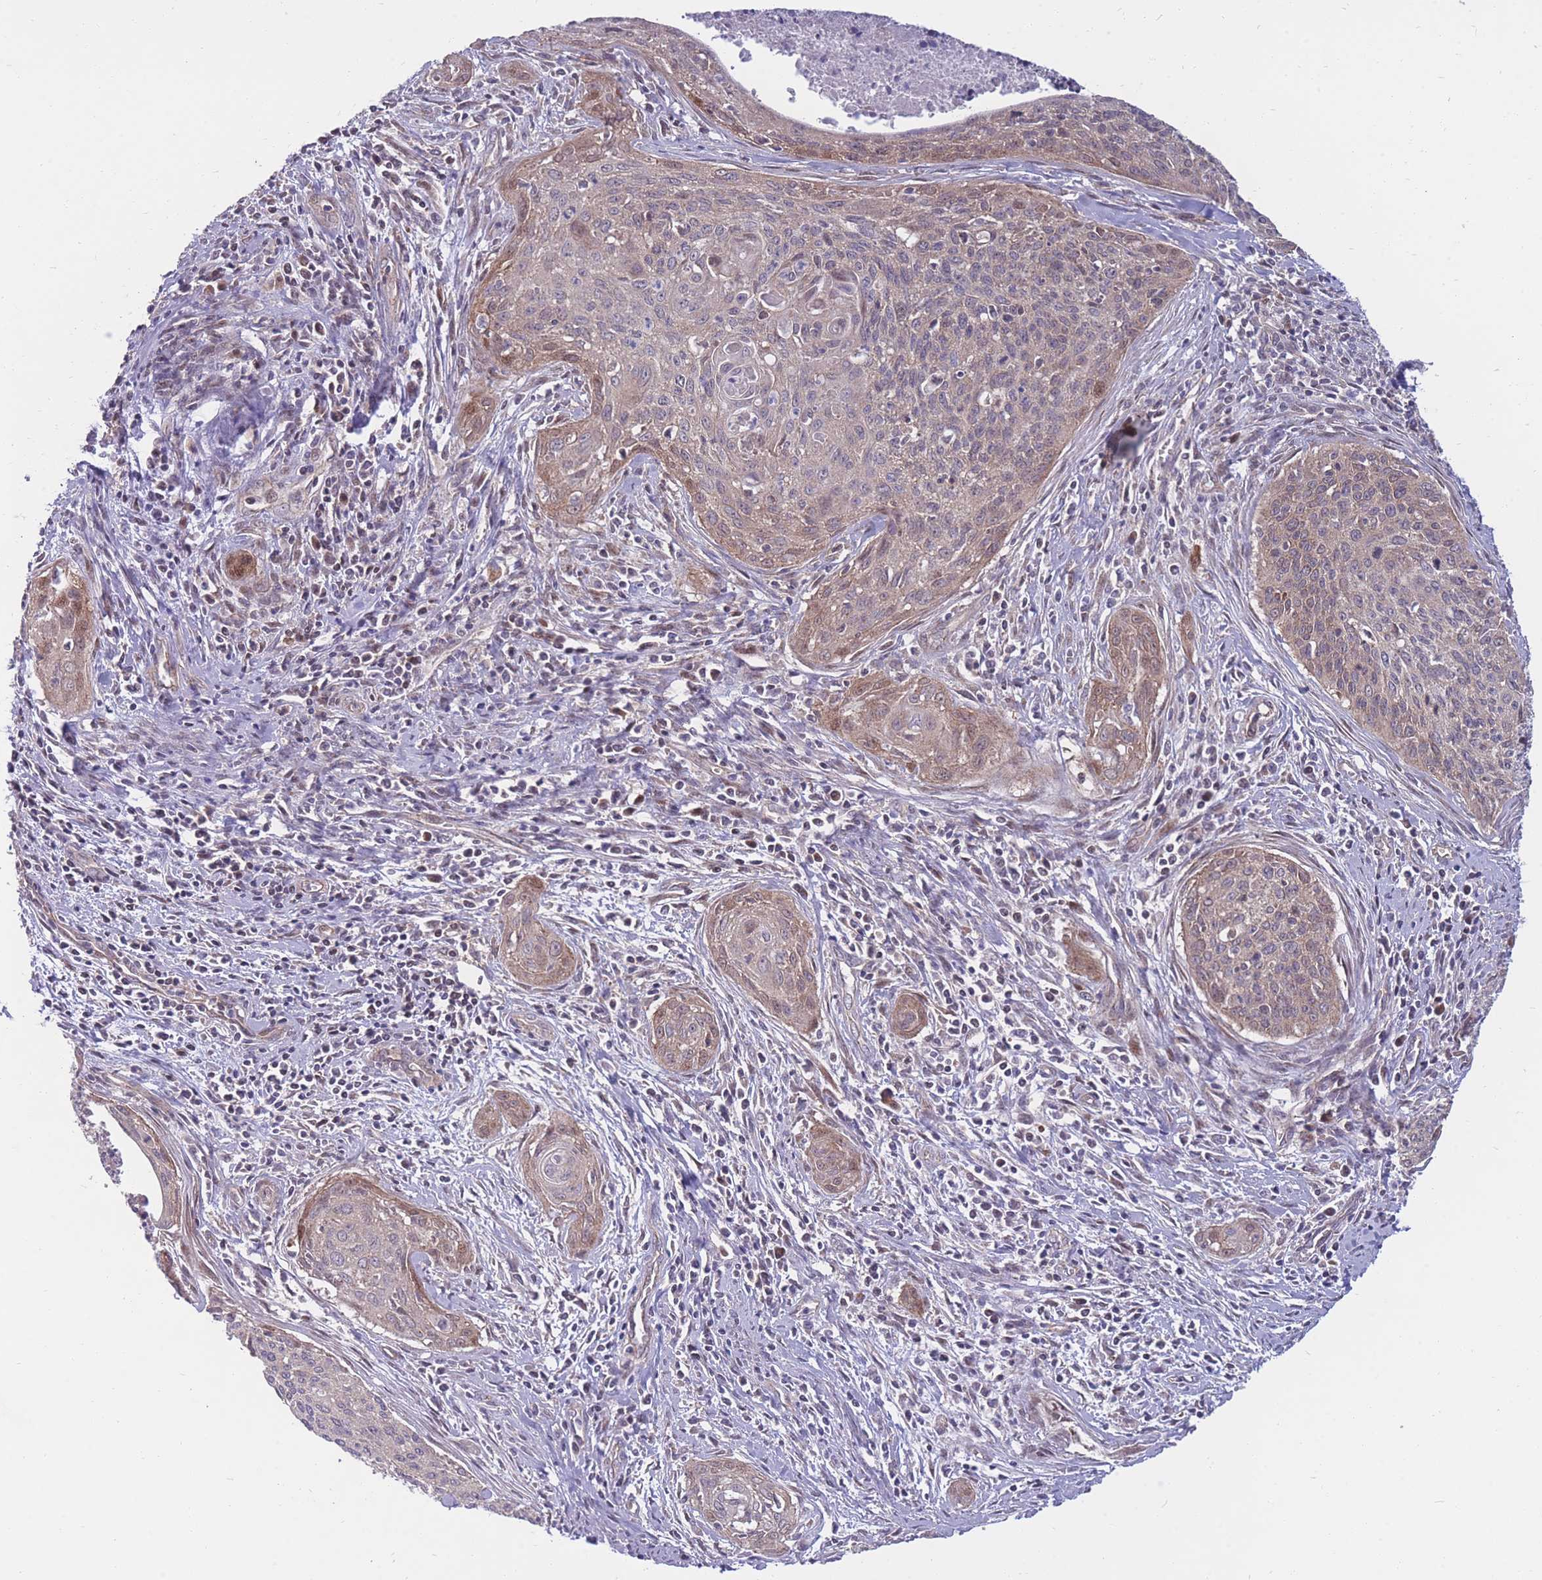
{"staining": {"intensity": "weak", "quantity": "25%-75%", "location": "cytoplasmic/membranous"}, "tissue": "cervical cancer", "cell_type": "Tumor cells", "image_type": "cancer", "snomed": [{"axis": "morphology", "description": "Squamous cell carcinoma, NOS"}, {"axis": "topography", "description": "Cervix"}], "caption": "There is low levels of weak cytoplasmic/membranous positivity in tumor cells of cervical squamous cell carcinoma, as demonstrated by immunohistochemical staining (brown color).", "gene": "RIC8A", "patient": {"sex": "female", "age": 55}}